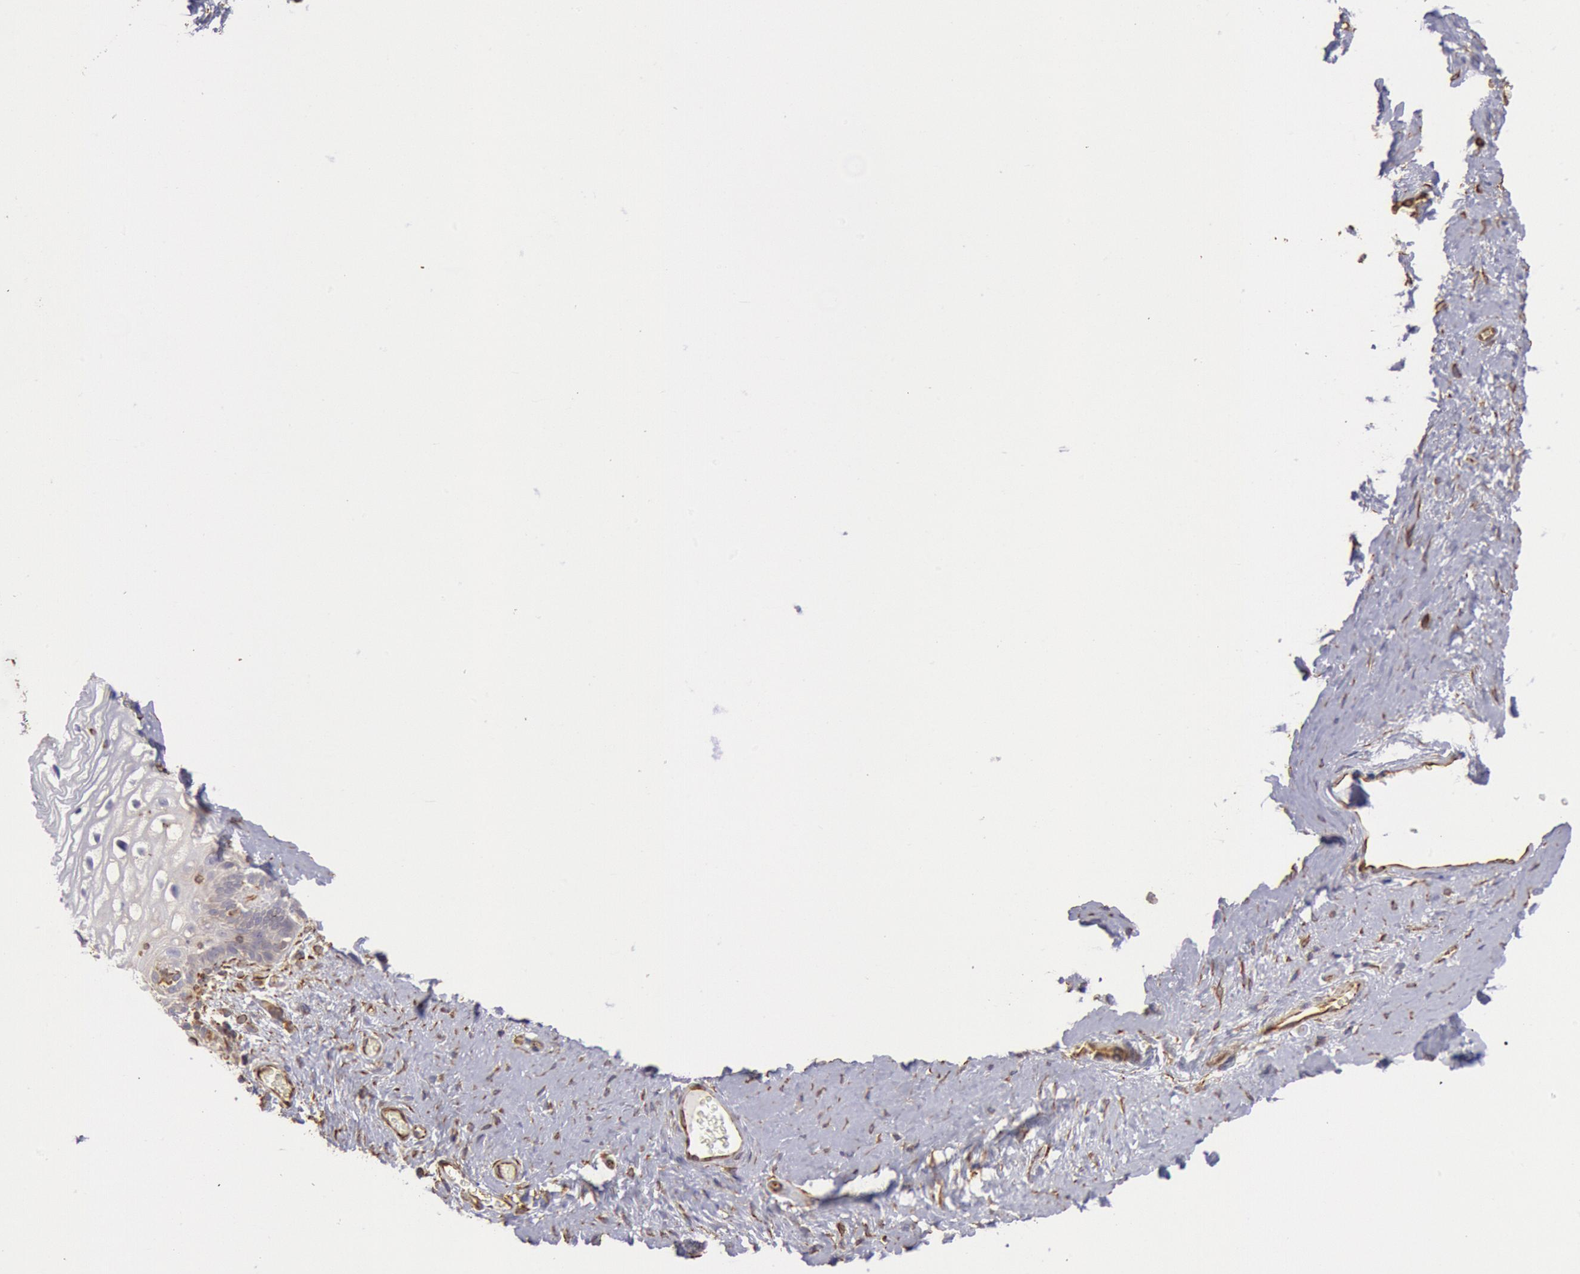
{"staining": {"intensity": "weak", "quantity": "<25%", "location": "cytoplasmic/membranous"}, "tissue": "vagina", "cell_type": "Squamous epithelial cells", "image_type": "normal", "snomed": [{"axis": "morphology", "description": "Normal tissue, NOS"}, {"axis": "topography", "description": "Vagina"}], "caption": "An image of vagina stained for a protein shows no brown staining in squamous epithelial cells. The staining is performed using DAB brown chromogen with nuclei counter-stained in using hematoxylin.", "gene": "RNF139", "patient": {"sex": "female", "age": 61}}